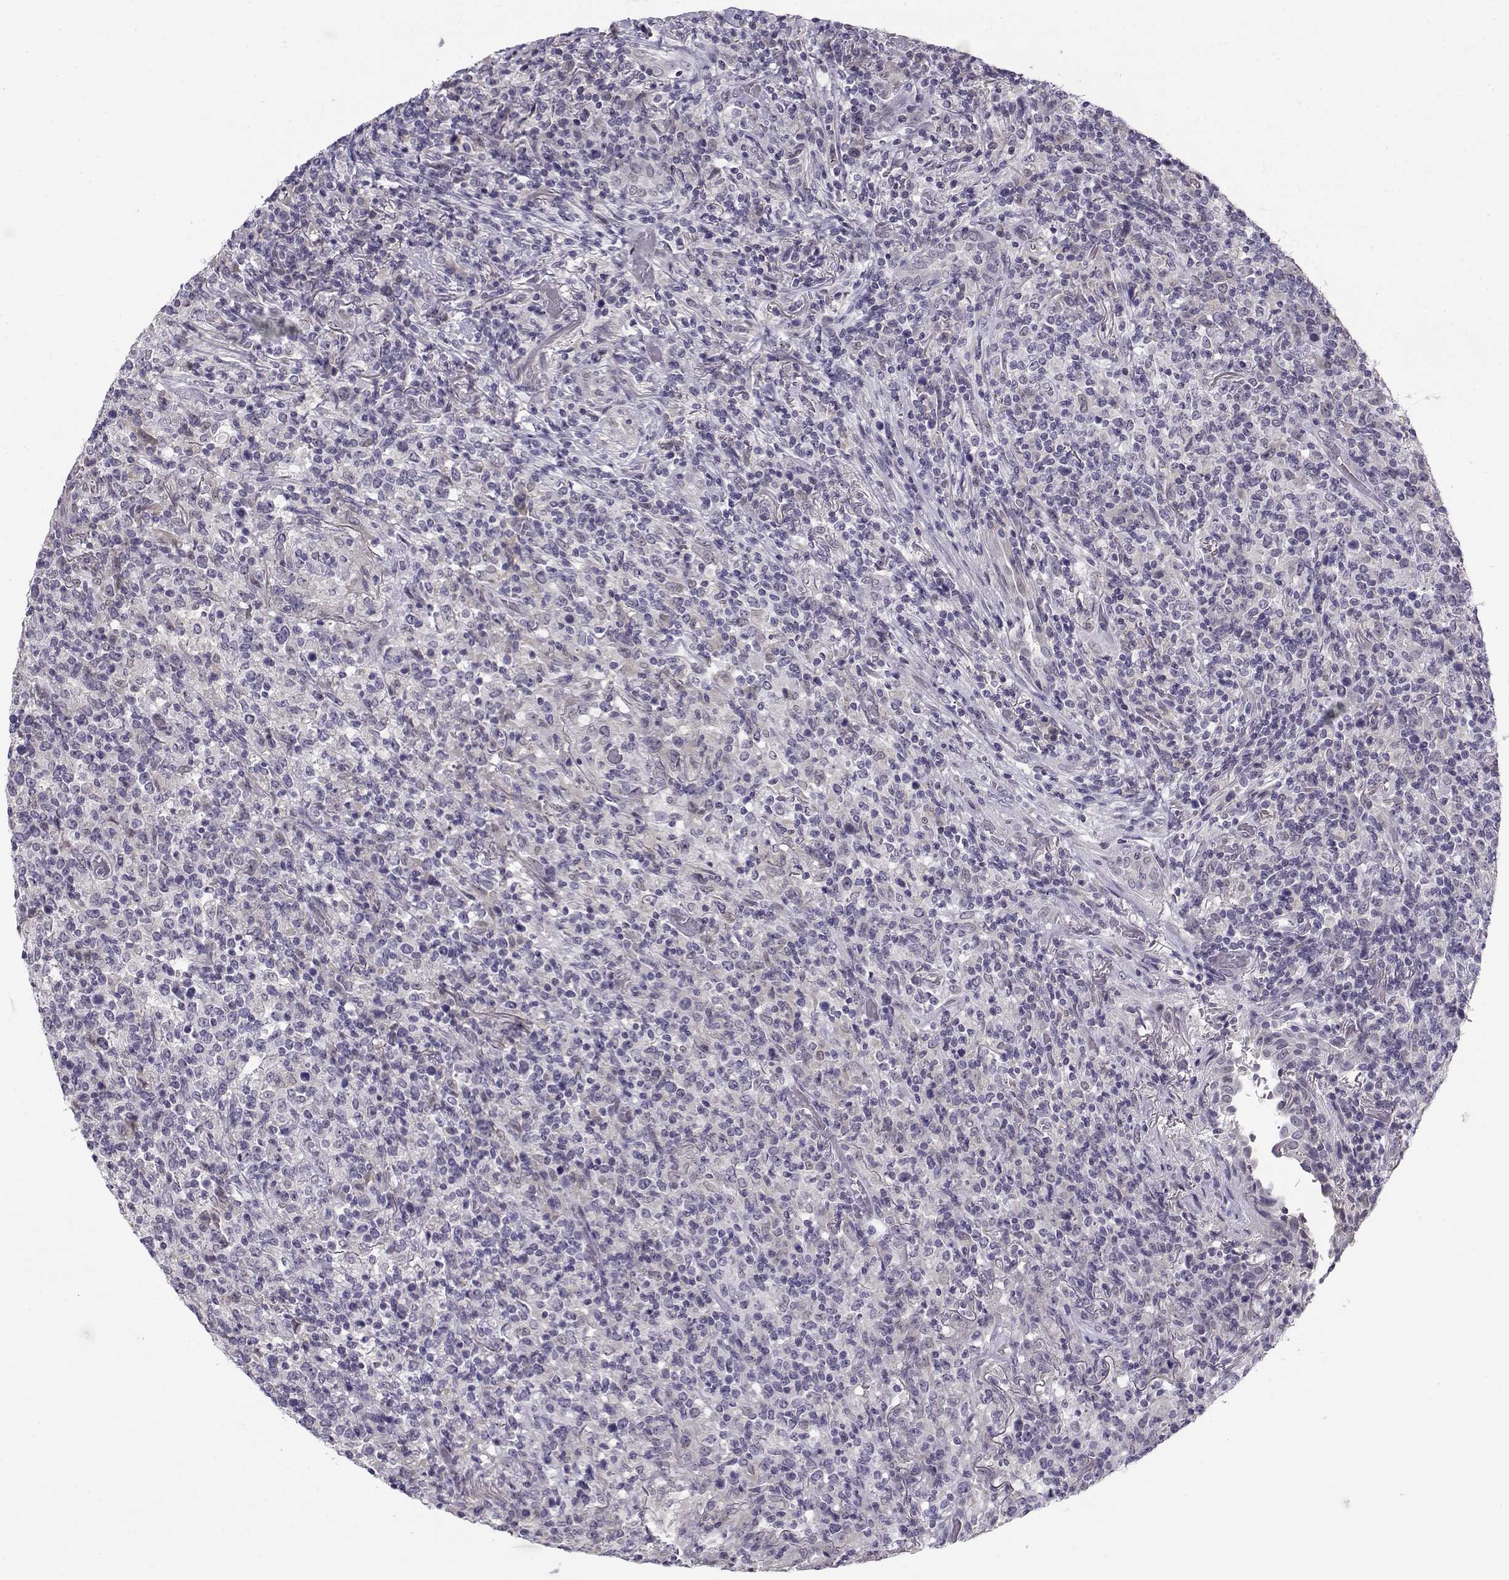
{"staining": {"intensity": "negative", "quantity": "none", "location": "none"}, "tissue": "lymphoma", "cell_type": "Tumor cells", "image_type": "cancer", "snomed": [{"axis": "morphology", "description": "Malignant lymphoma, non-Hodgkin's type, High grade"}, {"axis": "topography", "description": "Lung"}], "caption": "An IHC image of lymphoma is shown. There is no staining in tumor cells of lymphoma.", "gene": "C16orf86", "patient": {"sex": "male", "age": 79}}